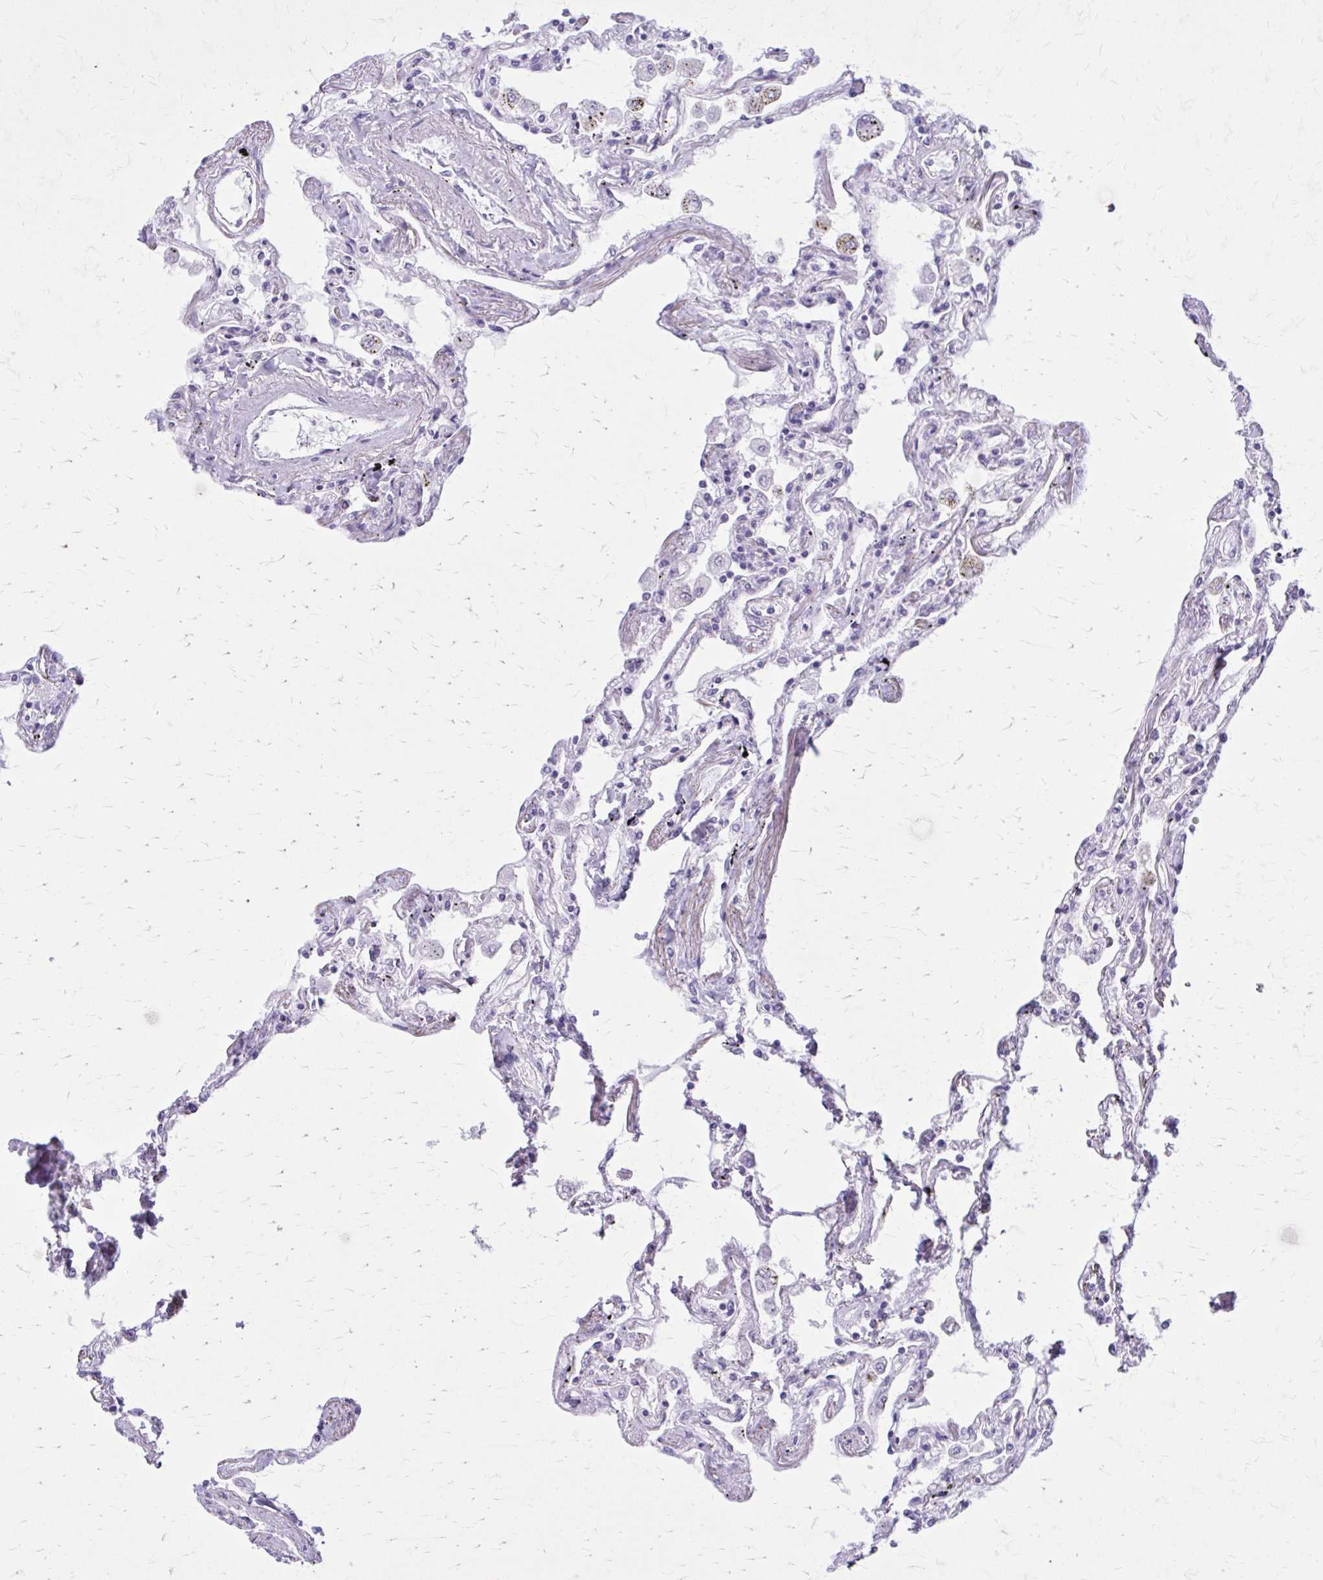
{"staining": {"intensity": "negative", "quantity": "none", "location": "none"}, "tissue": "lung", "cell_type": "Alveolar cells", "image_type": "normal", "snomed": [{"axis": "morphology", "description": "Normal tissue, NOS"}, {"axis": "morphology", "description": "Adenocarcinoma, NOS"}, {"axis": "topography", "description": "Cartilage tissue"}, {"axis": "topography", "description": "Lung"}], "caption": "This is an immunohistochemistry (IHC) histopathology image of benign human lung. There is no expression in alveolar cells.", "gene": "GAD1", "patient": {"sex": "female", "age": 67}}